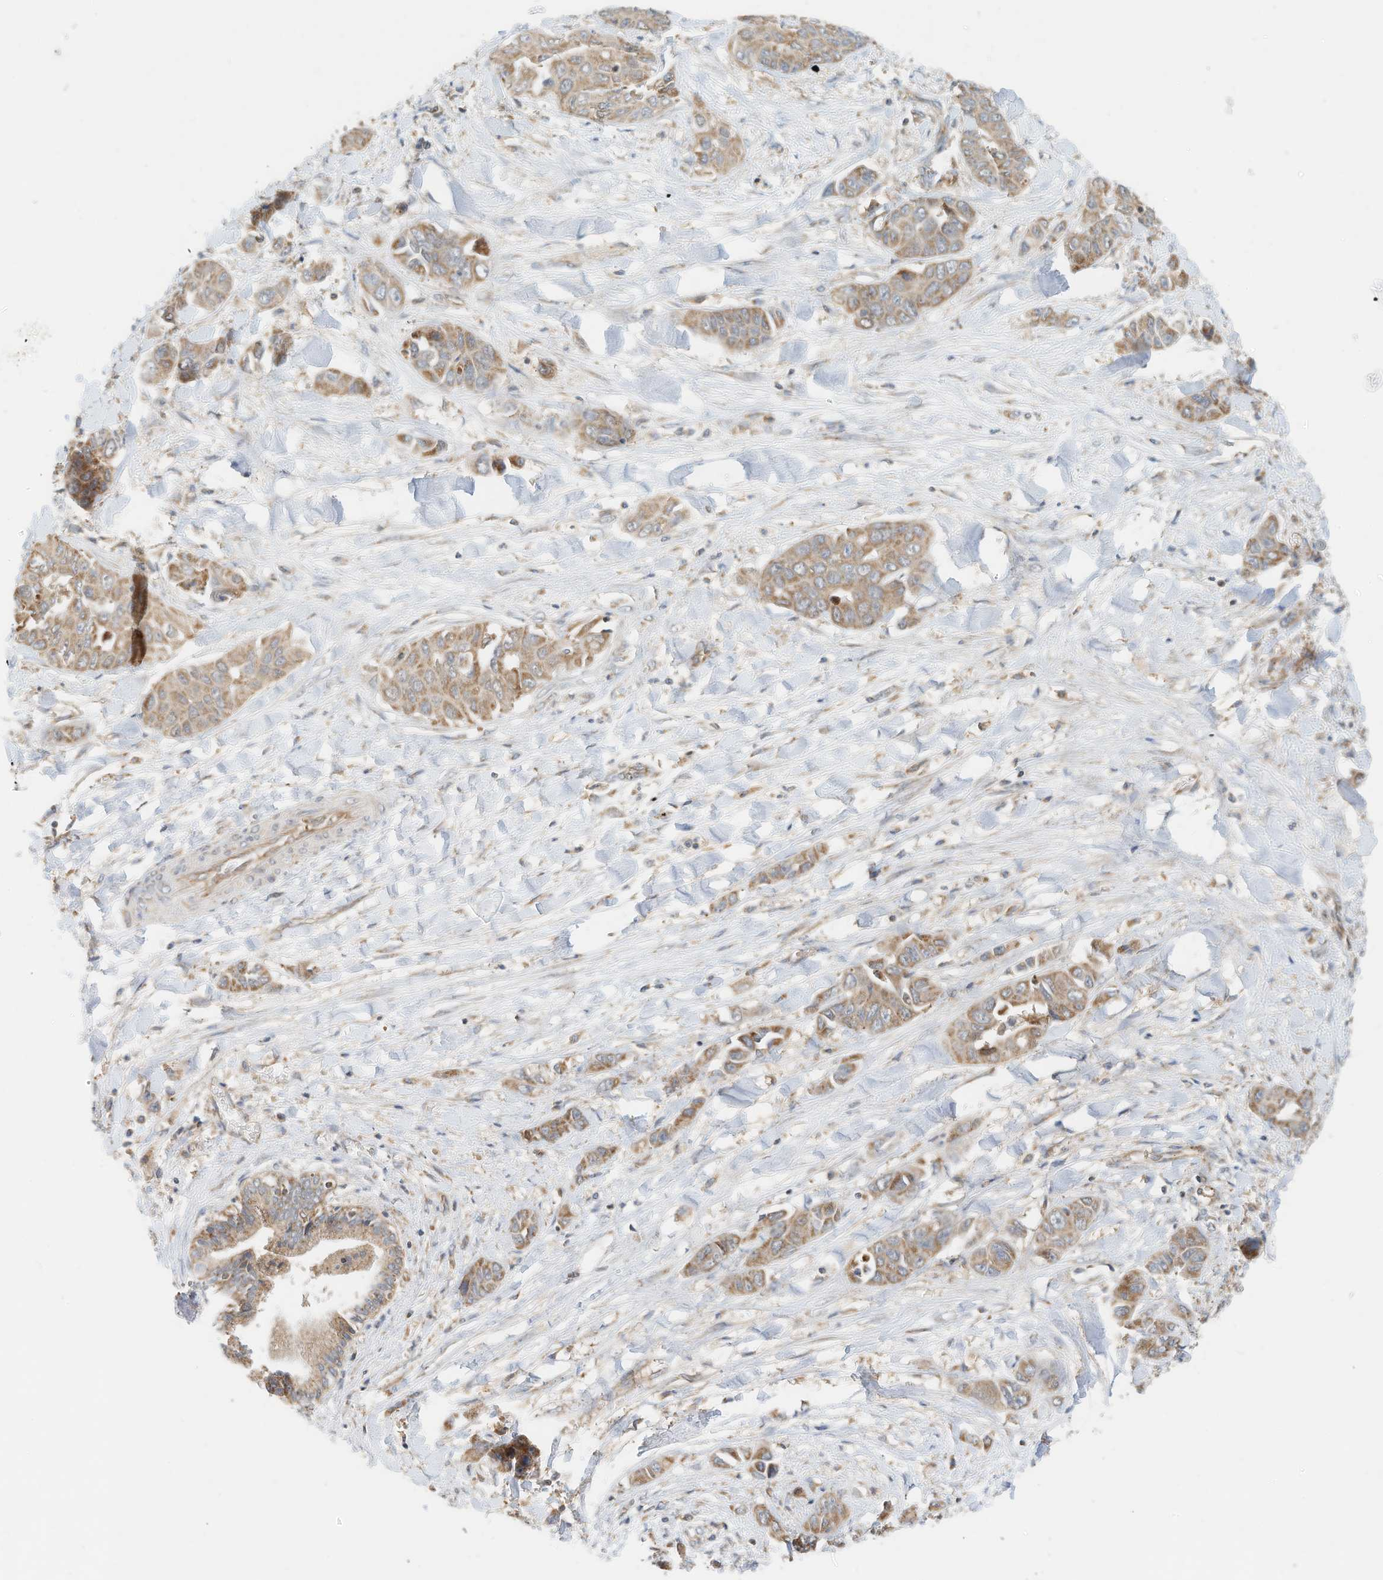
{"staining": {"intensity": "moderate", "quantity": ">75%", "location": "cytoplasmic/membranous"}, "tissue": "liver cancer", "cell_type": "Tumor cells", "image_type": "cancer", "snomed": [{"axis": "morphology", "description": "Cholangiocarcinoma"}, {"axis": "topography", "description": "Liver"}], "caption": "An immunohistochemistry (IHC) photomicrograph of tumor tissue is shown. Protein staining in brown labels moderate cytoplasmic/membranous positivity in liver cholangiocarcinoma within tumor cells. (DAB IHC with brightfield microscopy, high magnification).", "gene": "METTL6", "patient": {"sex": "female", "age": 52}}